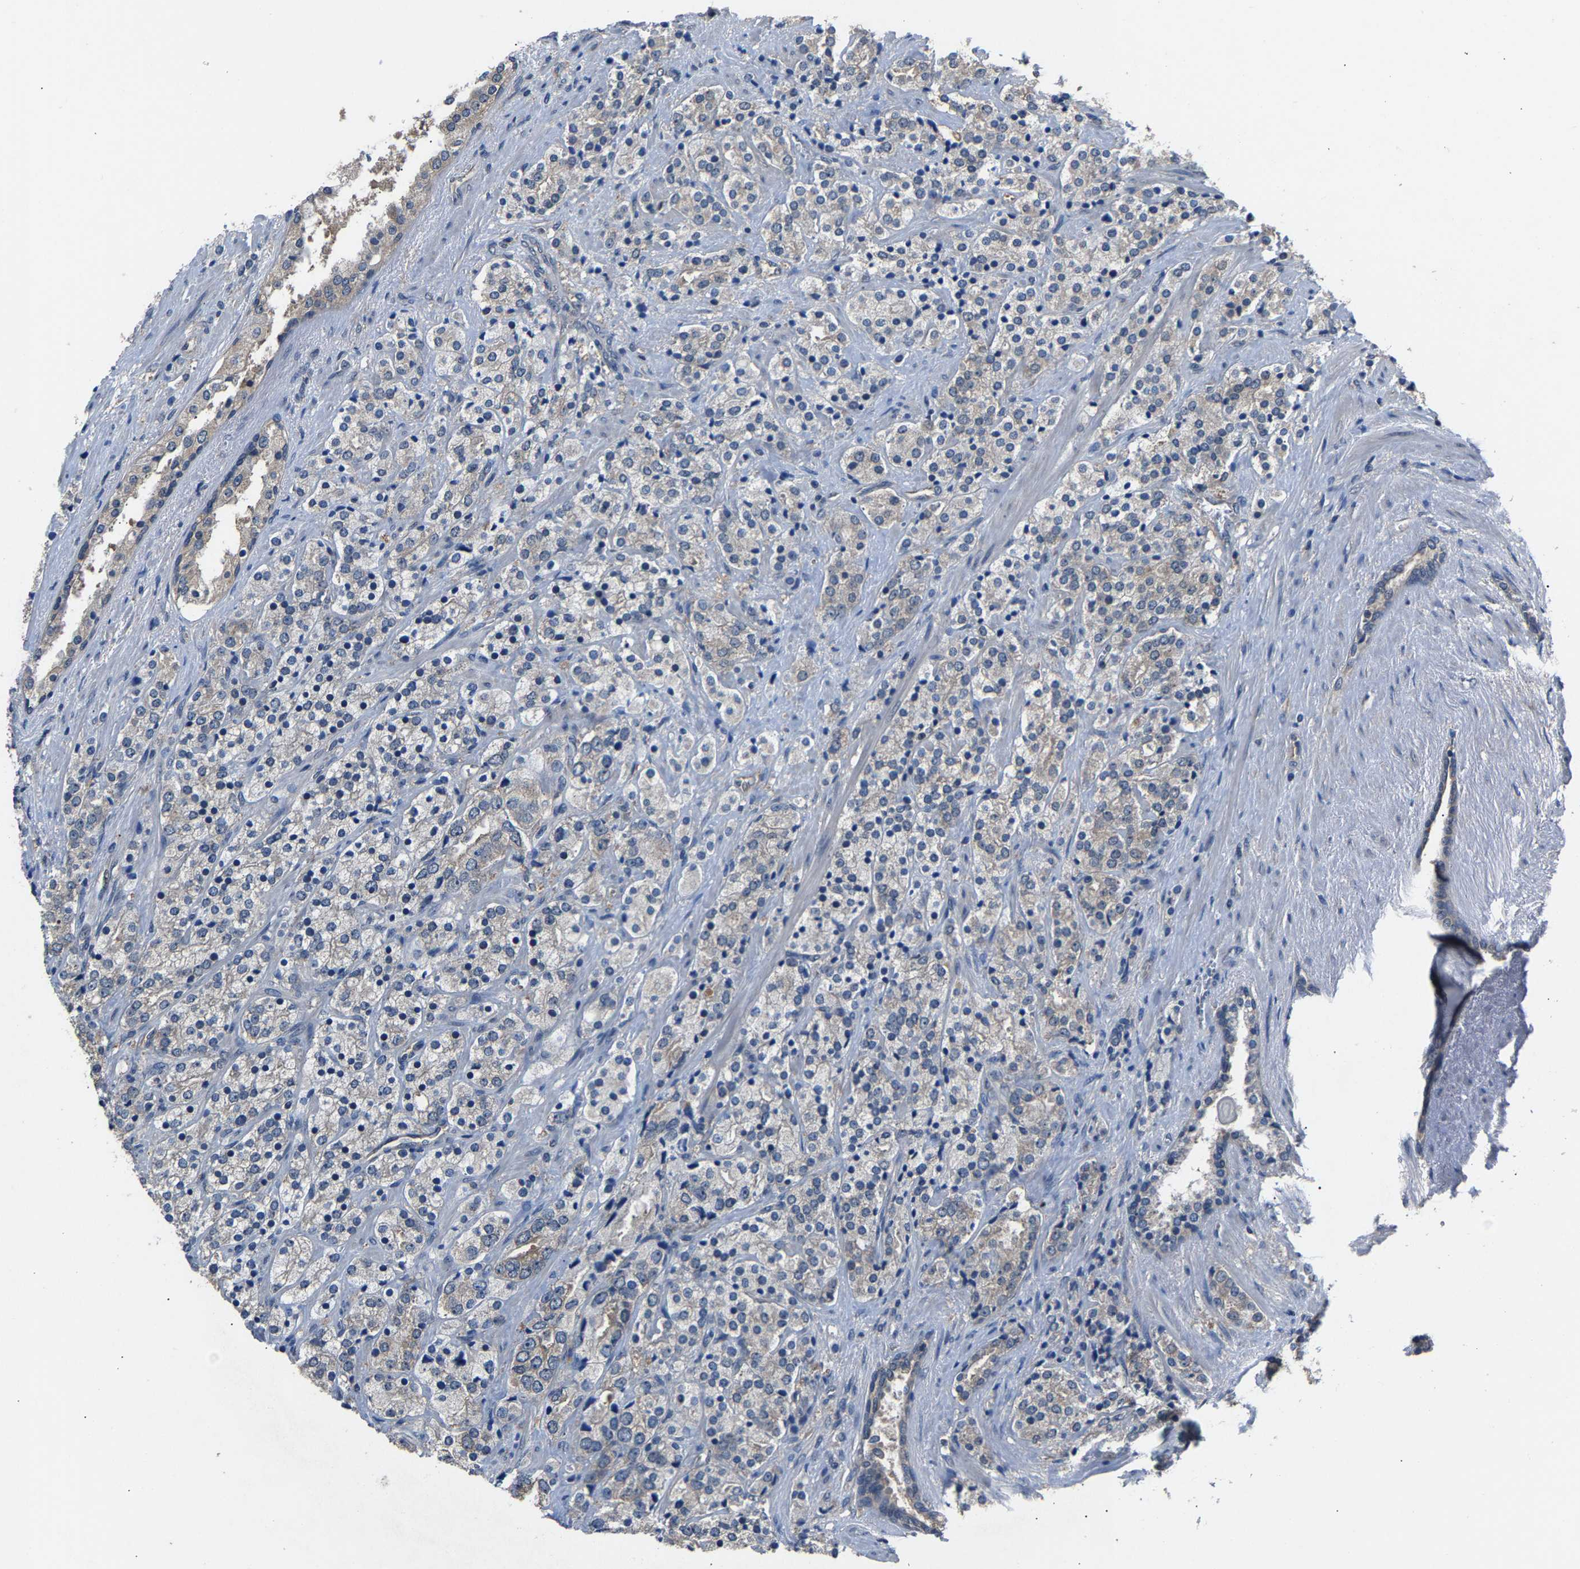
{"staining": {"intensity": "weak", "quantity": "25%-75%", "location": "cytoplasmic/membranous"}, "tissue": "prostate cancer", "cell_type": "Tumor cells", "image_type": "cancer", "snomed": [{"axis": "morphology", "description": "Adenocarcinoma, High grade"}, {"axis": "topography", "description": "Prostate"}], "caption": "Prostate cancer was stained to show a protein in brown. There is low levels of weak cytoplasmic/membranous staining in approximately 25%-75% of tumor cells. (Stains: DAB (3,3'-diaminobenzidine) in brown, nuclei in blue, Microscopy: brightfield microscopy at high magnification).", "gene": "ABCC9", "patient": {"sex": "male", "age": 71}}